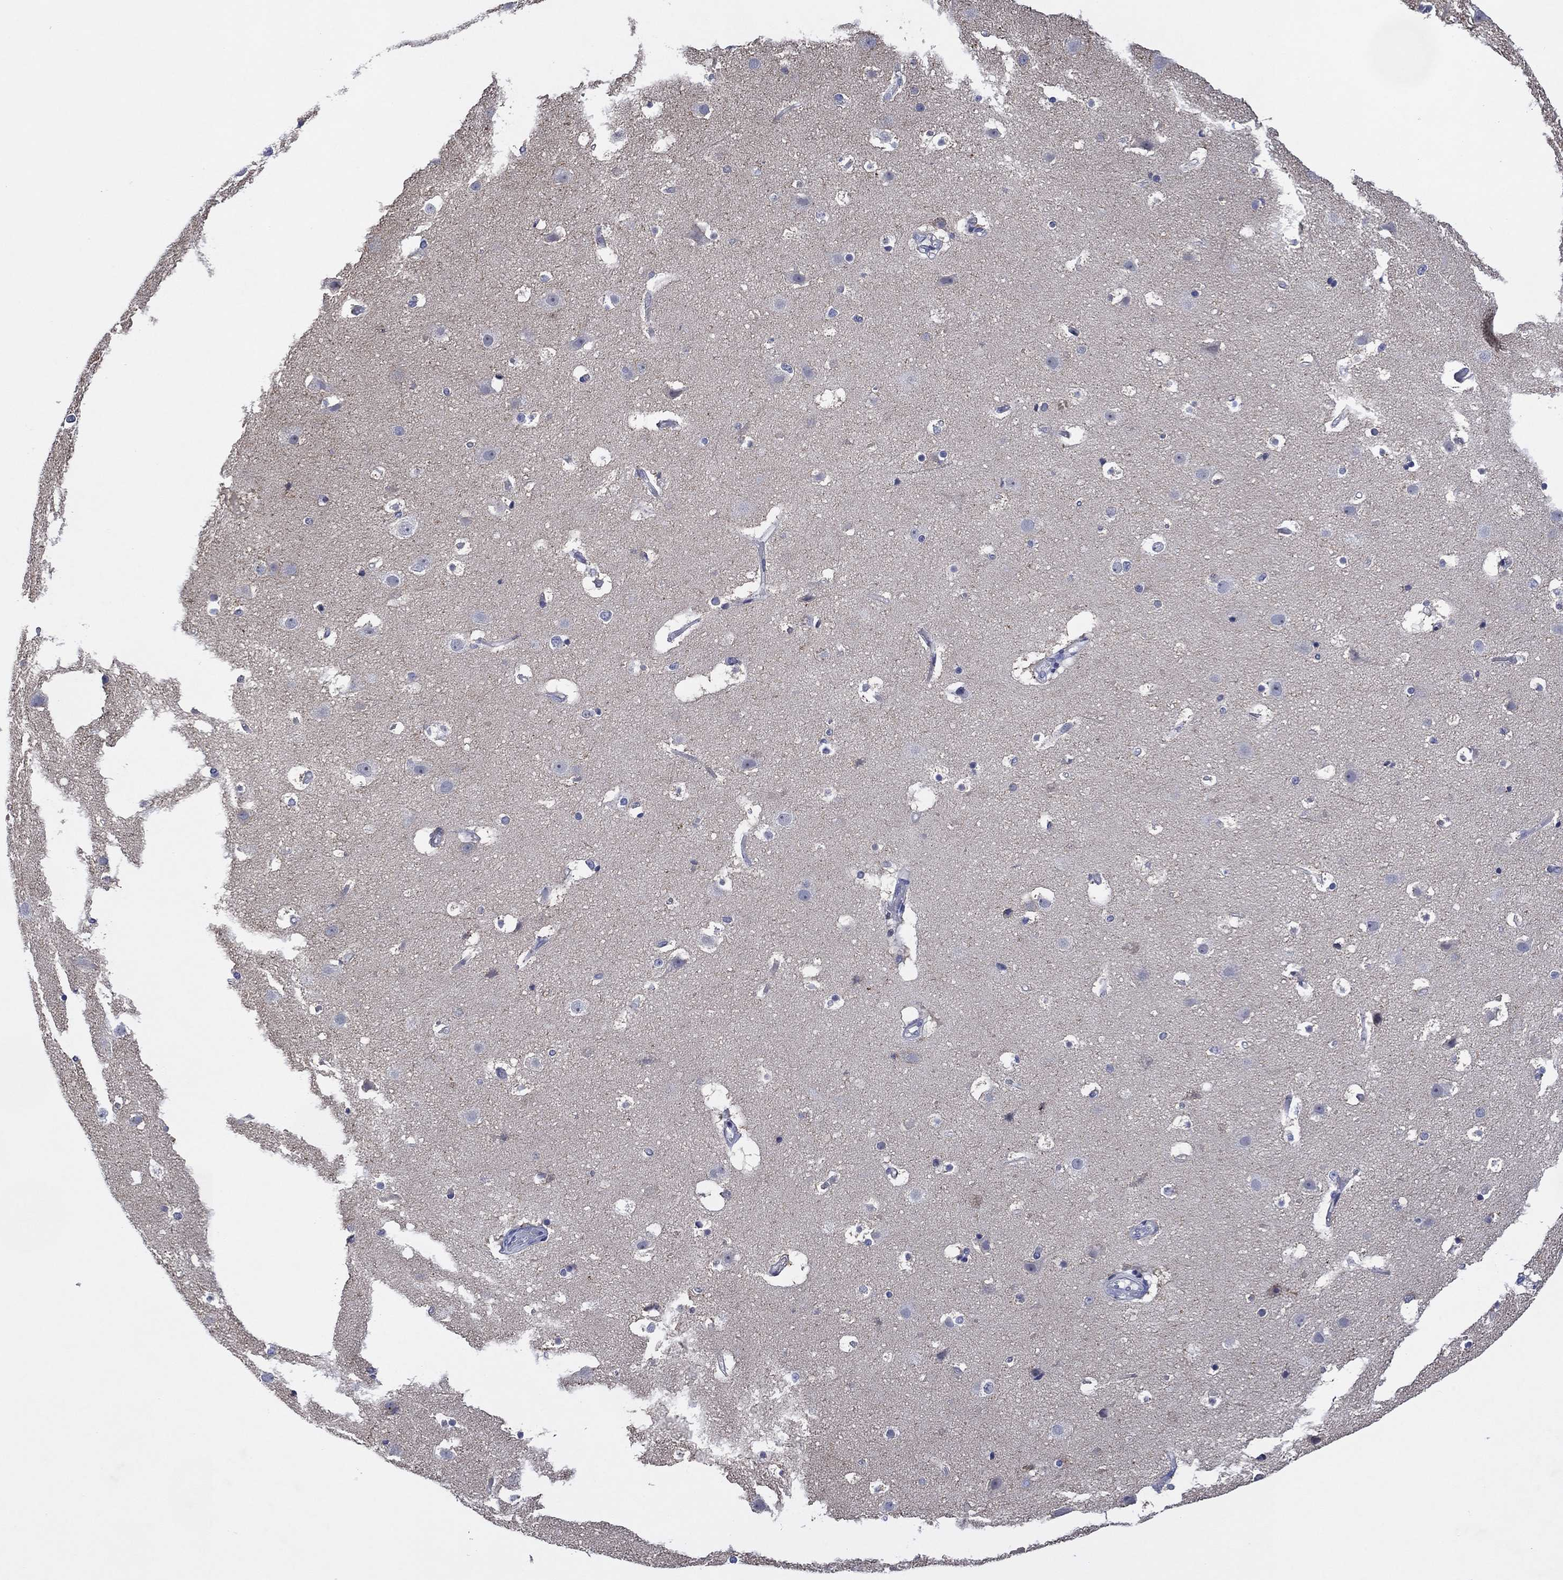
{"staining": {"intensity": "negative", "quantity": "none", "location": "none"}, "tissue": "cerebral cortex", "cell_type": "Endothelial cells", "image_type": "normal", "snomed": [{"axis": "morphology", "description": "Normal tissue, NOS"}, {"axis": "topography", "description": "Cerebral cortex"}], "caption": "This image is of benign cerebral cortex stained with immunohistochemistry (IHC) to label a protein in brown with the nuclei are counter-stained blue. There is no positivity in endothelial cells. (DAB (3,3'-diaminobenzidine) IHC visualized using brightfield microscopy, high magnification).", "gene": "USP26", "patient": {"sex": "female", "age": 52}}